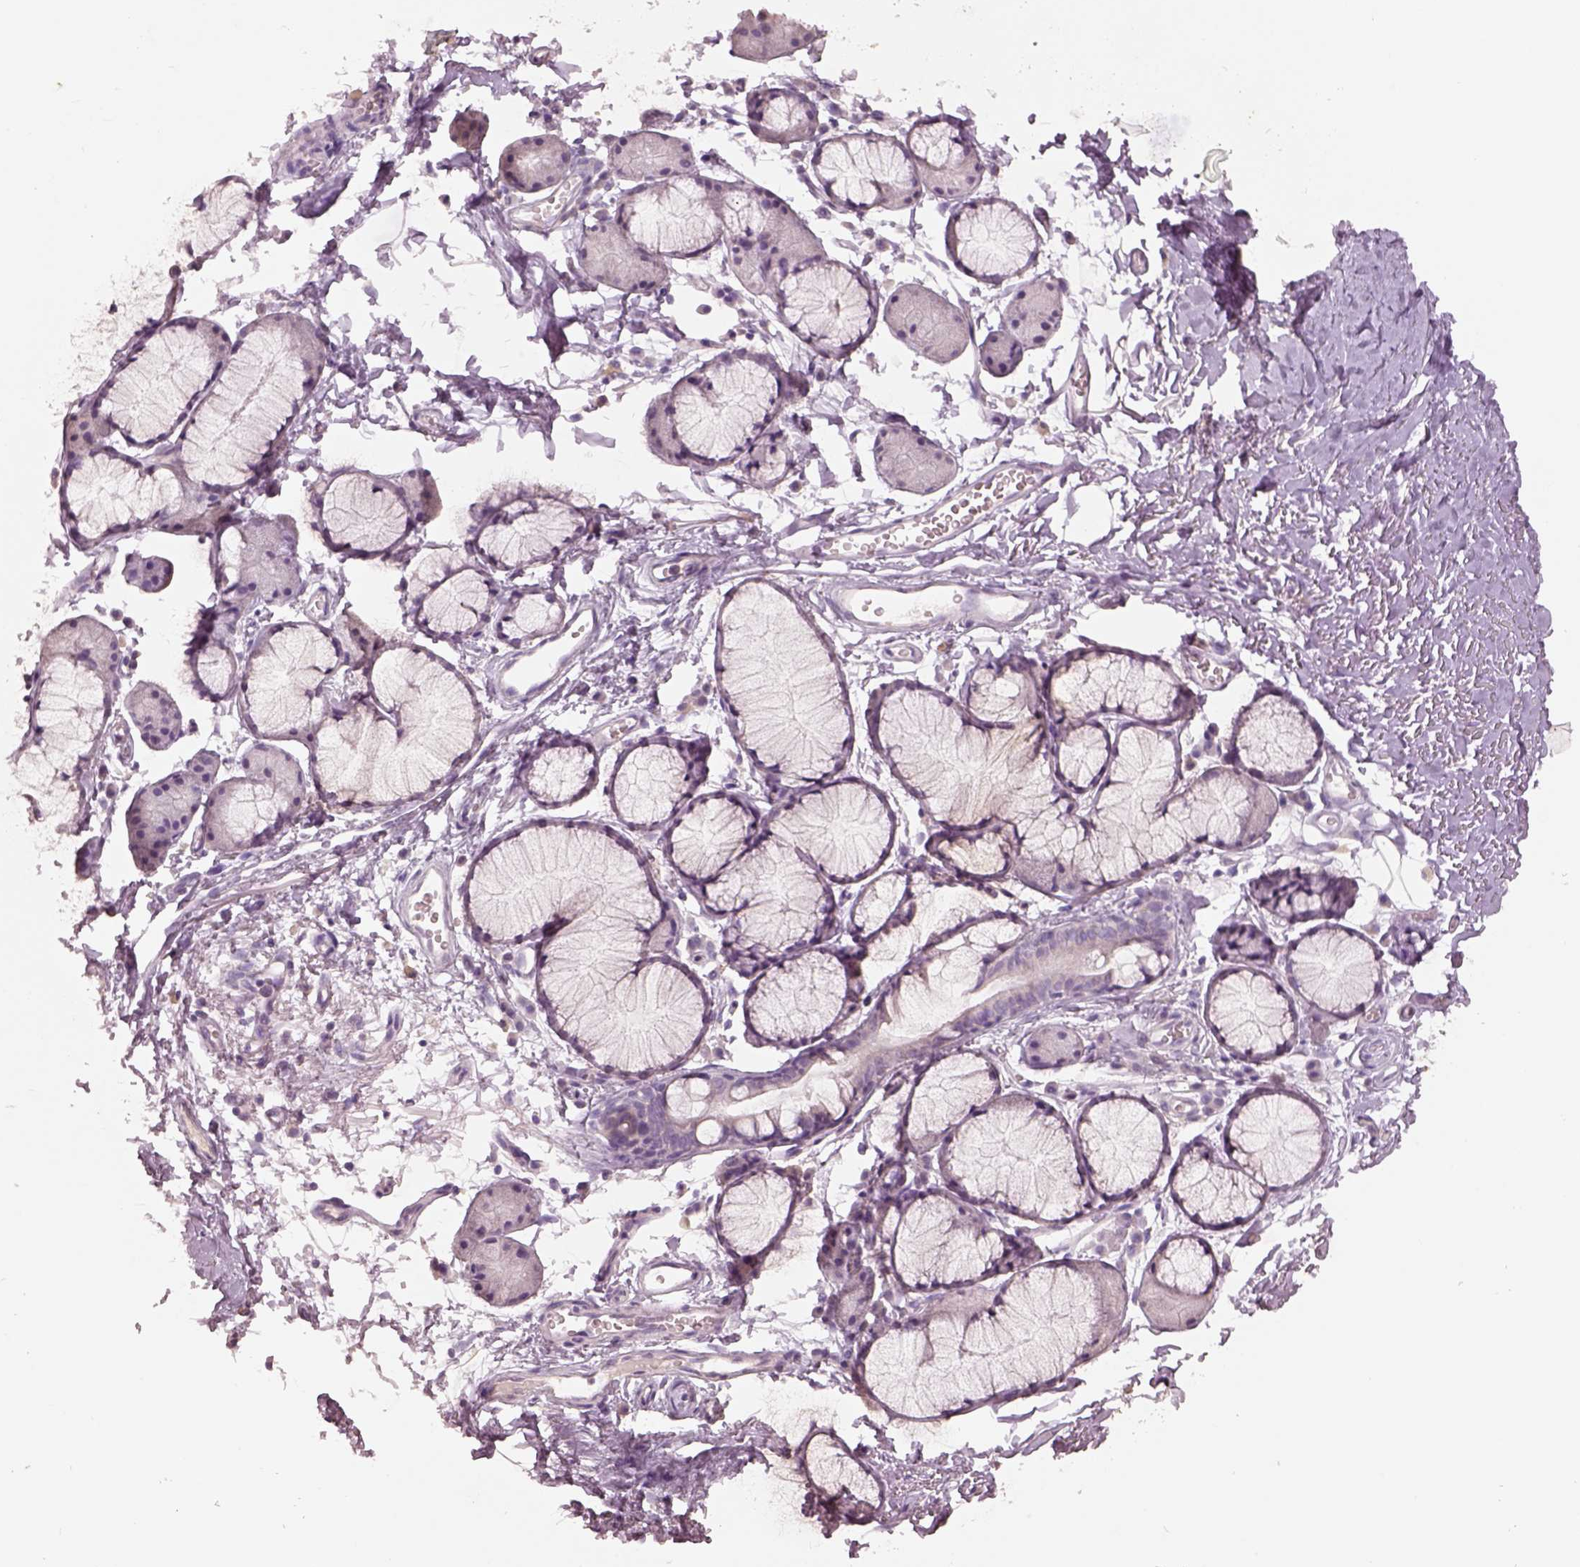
{"staining": {"intensity": "negative", "quantity": "none", "location": "none"}, "tissue": "soft tissue", "cell_type": "Fibroblasts", "image_type": "normal", "snomed": [{"axis": "morphology", "description": "Normal tissue, NOS"}, {"axis": "topography", "description": "Cartilage tissue"}, {"axis": "topography", "description": "Bronchus"}], "caption": "This image is of normal soft tissue stained with immunohistochemistry to label a protein in brown with the nuclei are counter-stained blue. There is no positivity in fibroblasts. The staining was performed using DAB to visualize the protein expression in brown, while the nuclei were stained in blue with hematoxylin (Magnification: 20x).", "gene": "KCNIP3", "patient": {"sex": "female", "age": 79}}